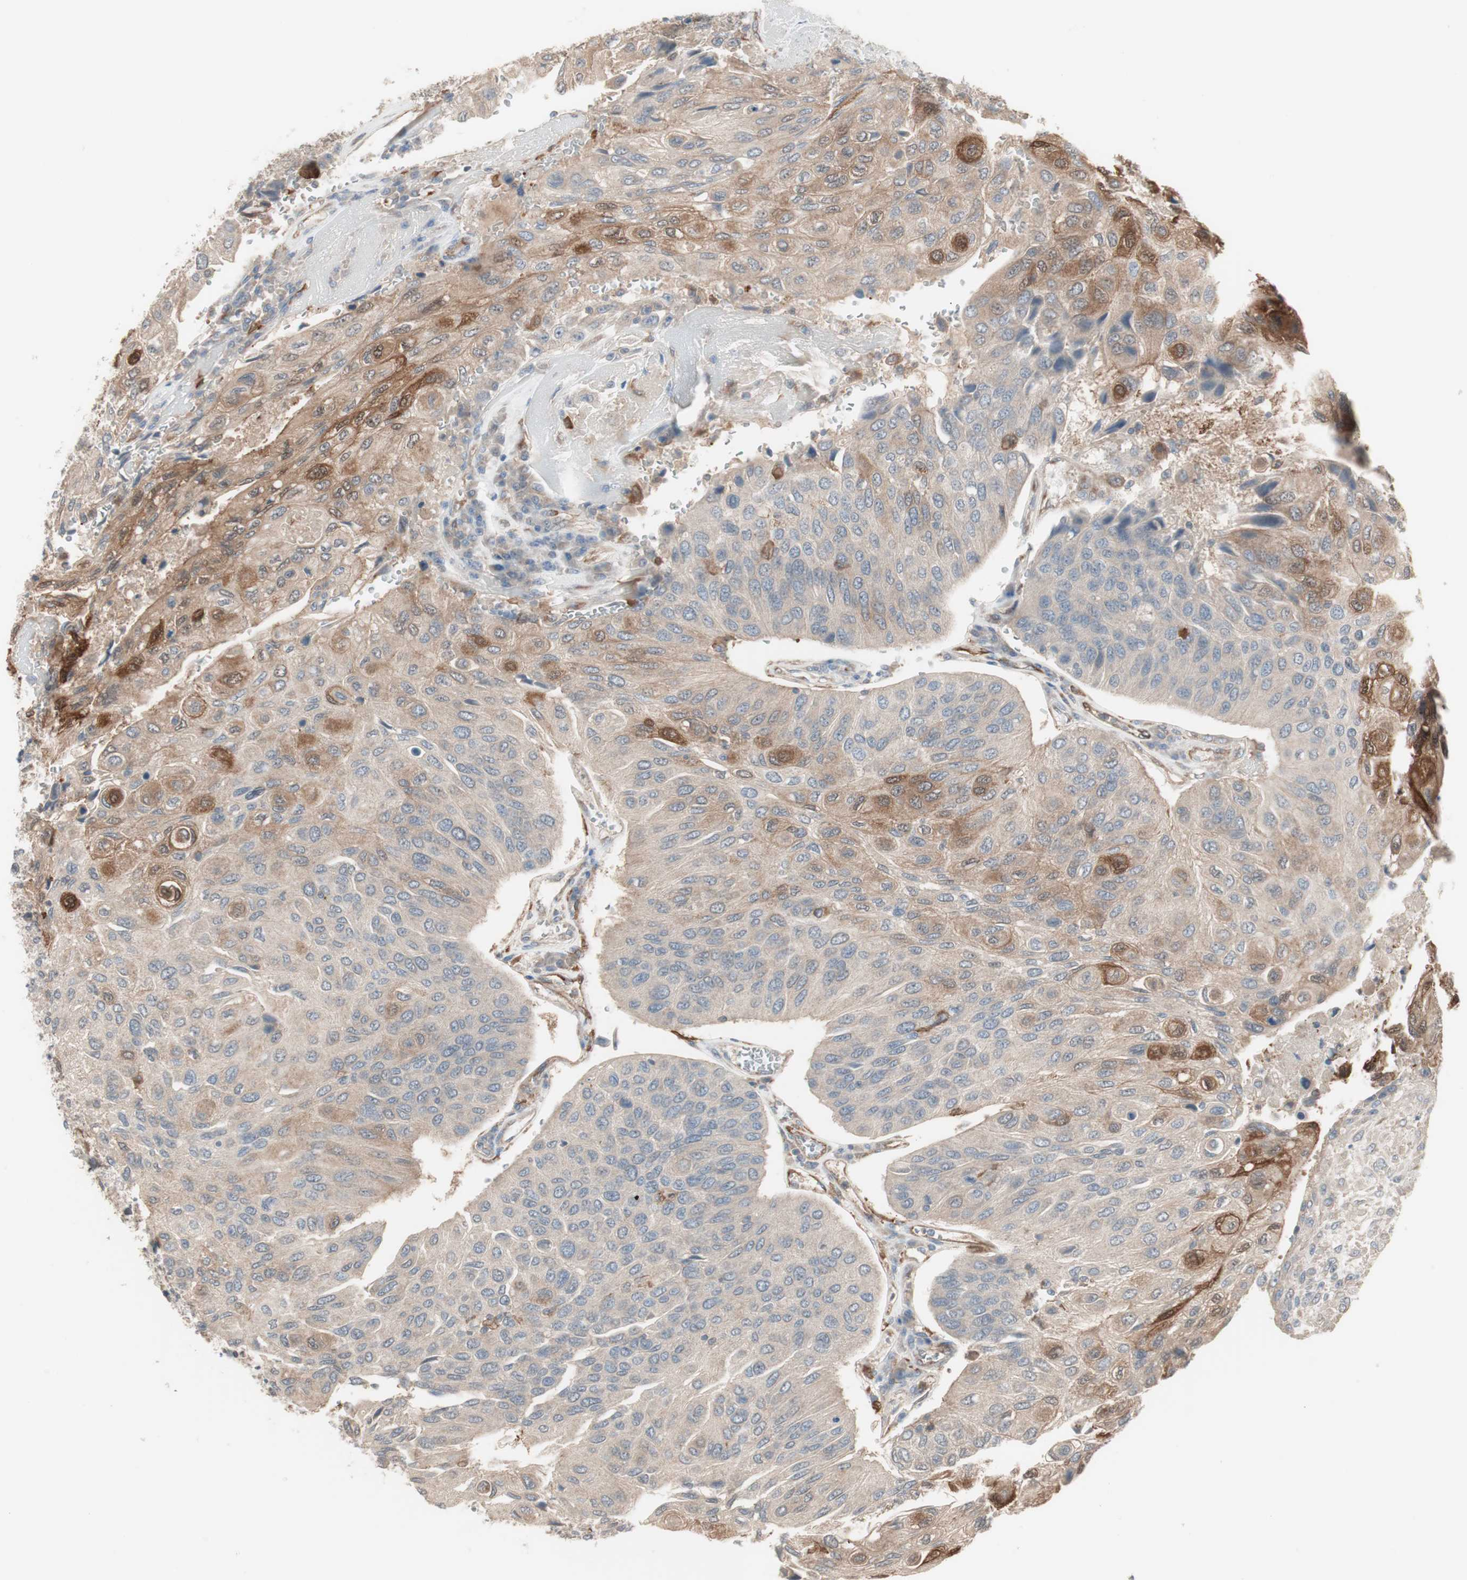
{"staining": {"intensity": "moderate", "quantity": ">75%", "location": "cytoplasmic/membranous"}, "tissue": "urothelial cancer", "cell_type": "Tumor cells", "image_type": "cancer", "snomed": [{"axis": "morphology", "description": "Urothelial carcinoma, High grade"}, {"axis": "topography", "description": "Urinary bladder"}], "caption": "Tumor cells display medium levels of moderate cytoplasmic/membranous staining in approximately >75% of cells in high-grade urothelial carcinoma.", "gene": "STAB1", "patient": {"sex": "male", "age": 66}}